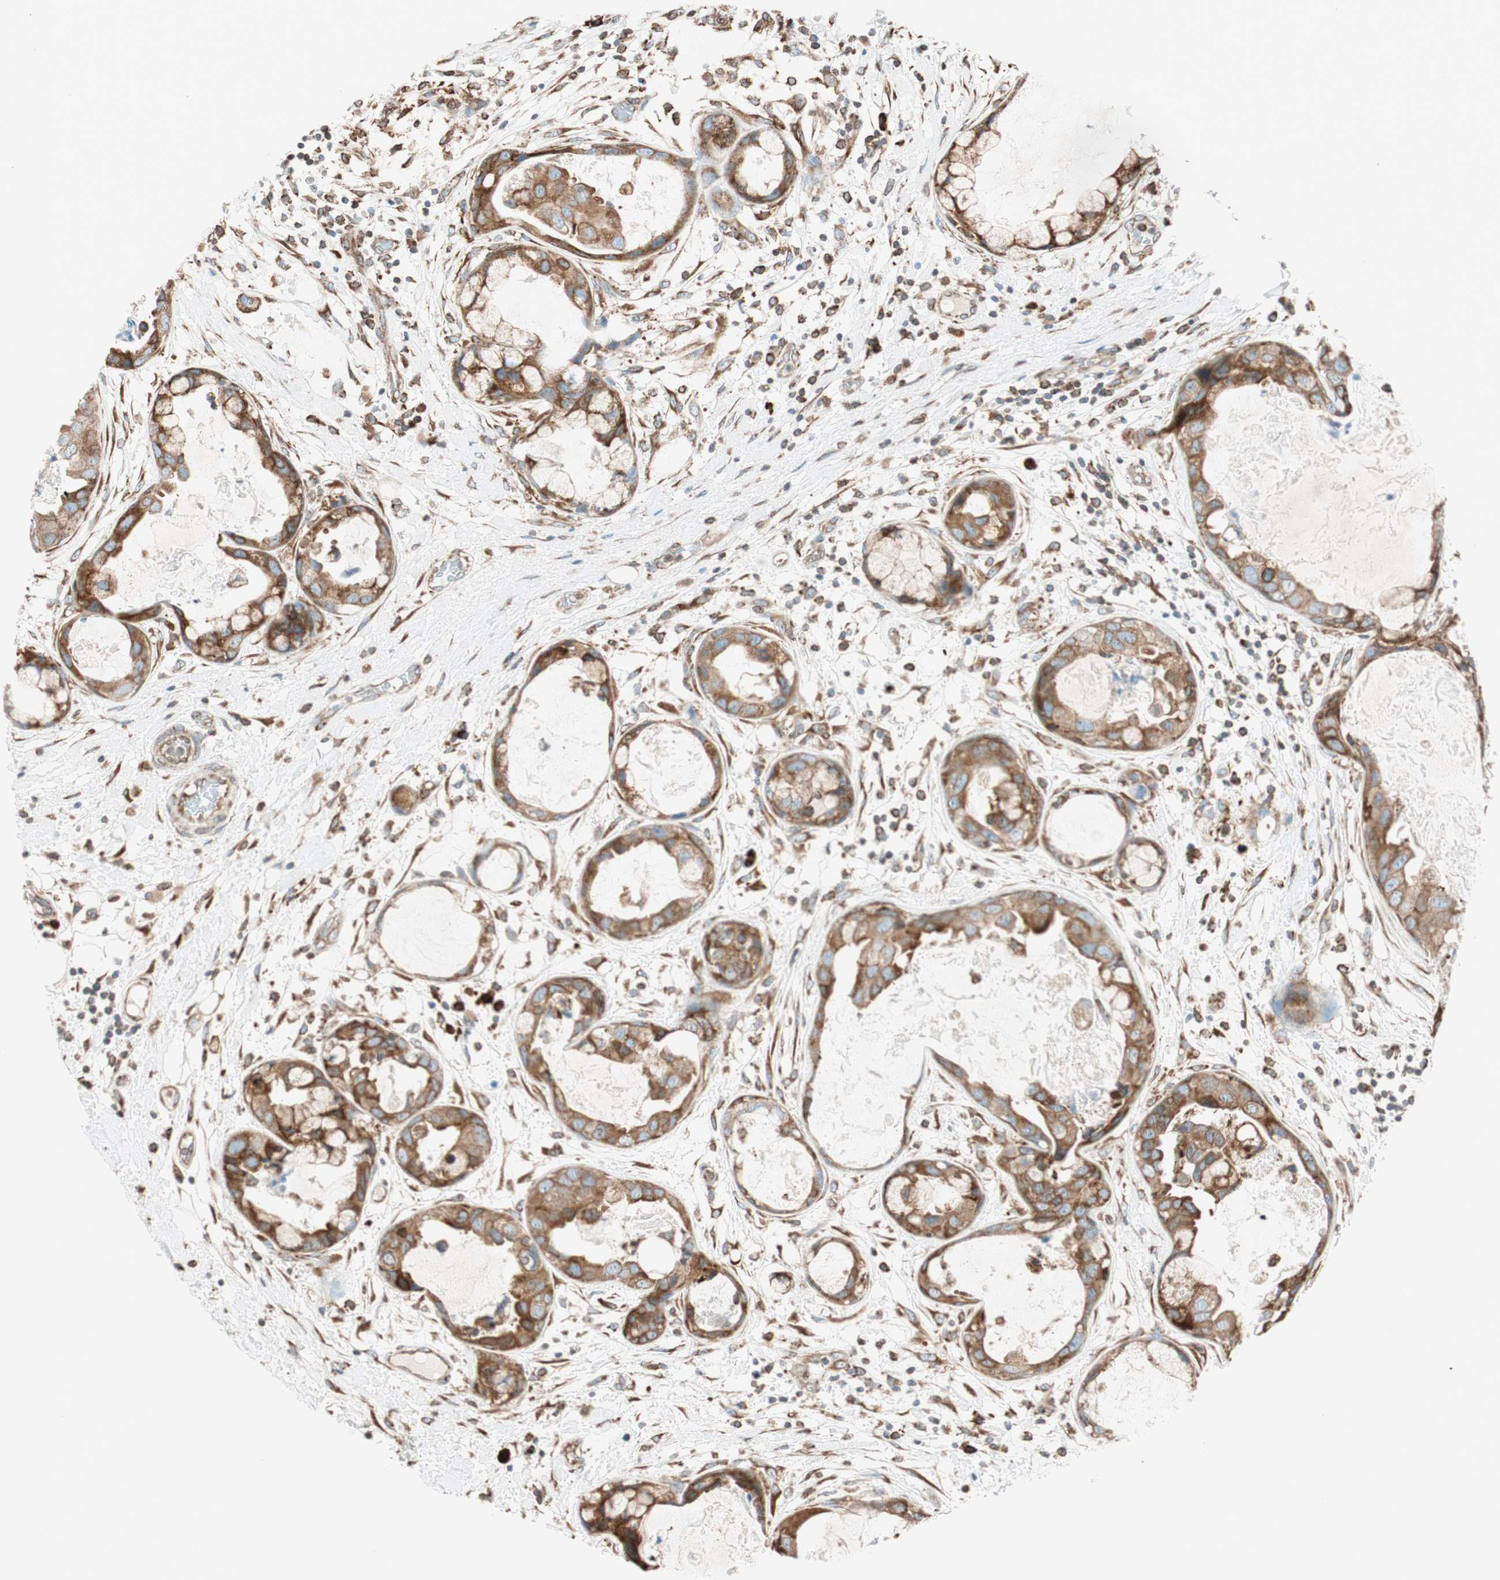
{"staining": {"intensity": "moderate", "quantity": ">75%", "location": "cytoplasmic/membranous"}, "tissue": "breast cancer", "cell_type": "Tumor cells", "image_type": "cancer", "snomed": [{"axis": "morphology", "description": "Duct carcinoma"}, {"axis": "topography", "description": "Breast"}], "caption": "Moderate cytoplasmic/membranous protein expression is present in approximately >75% of tumor cells in invasive ductal carcinoma (breast).", "gene": "PRKCSH", "patient": {"sex": "female", "age": 40}}